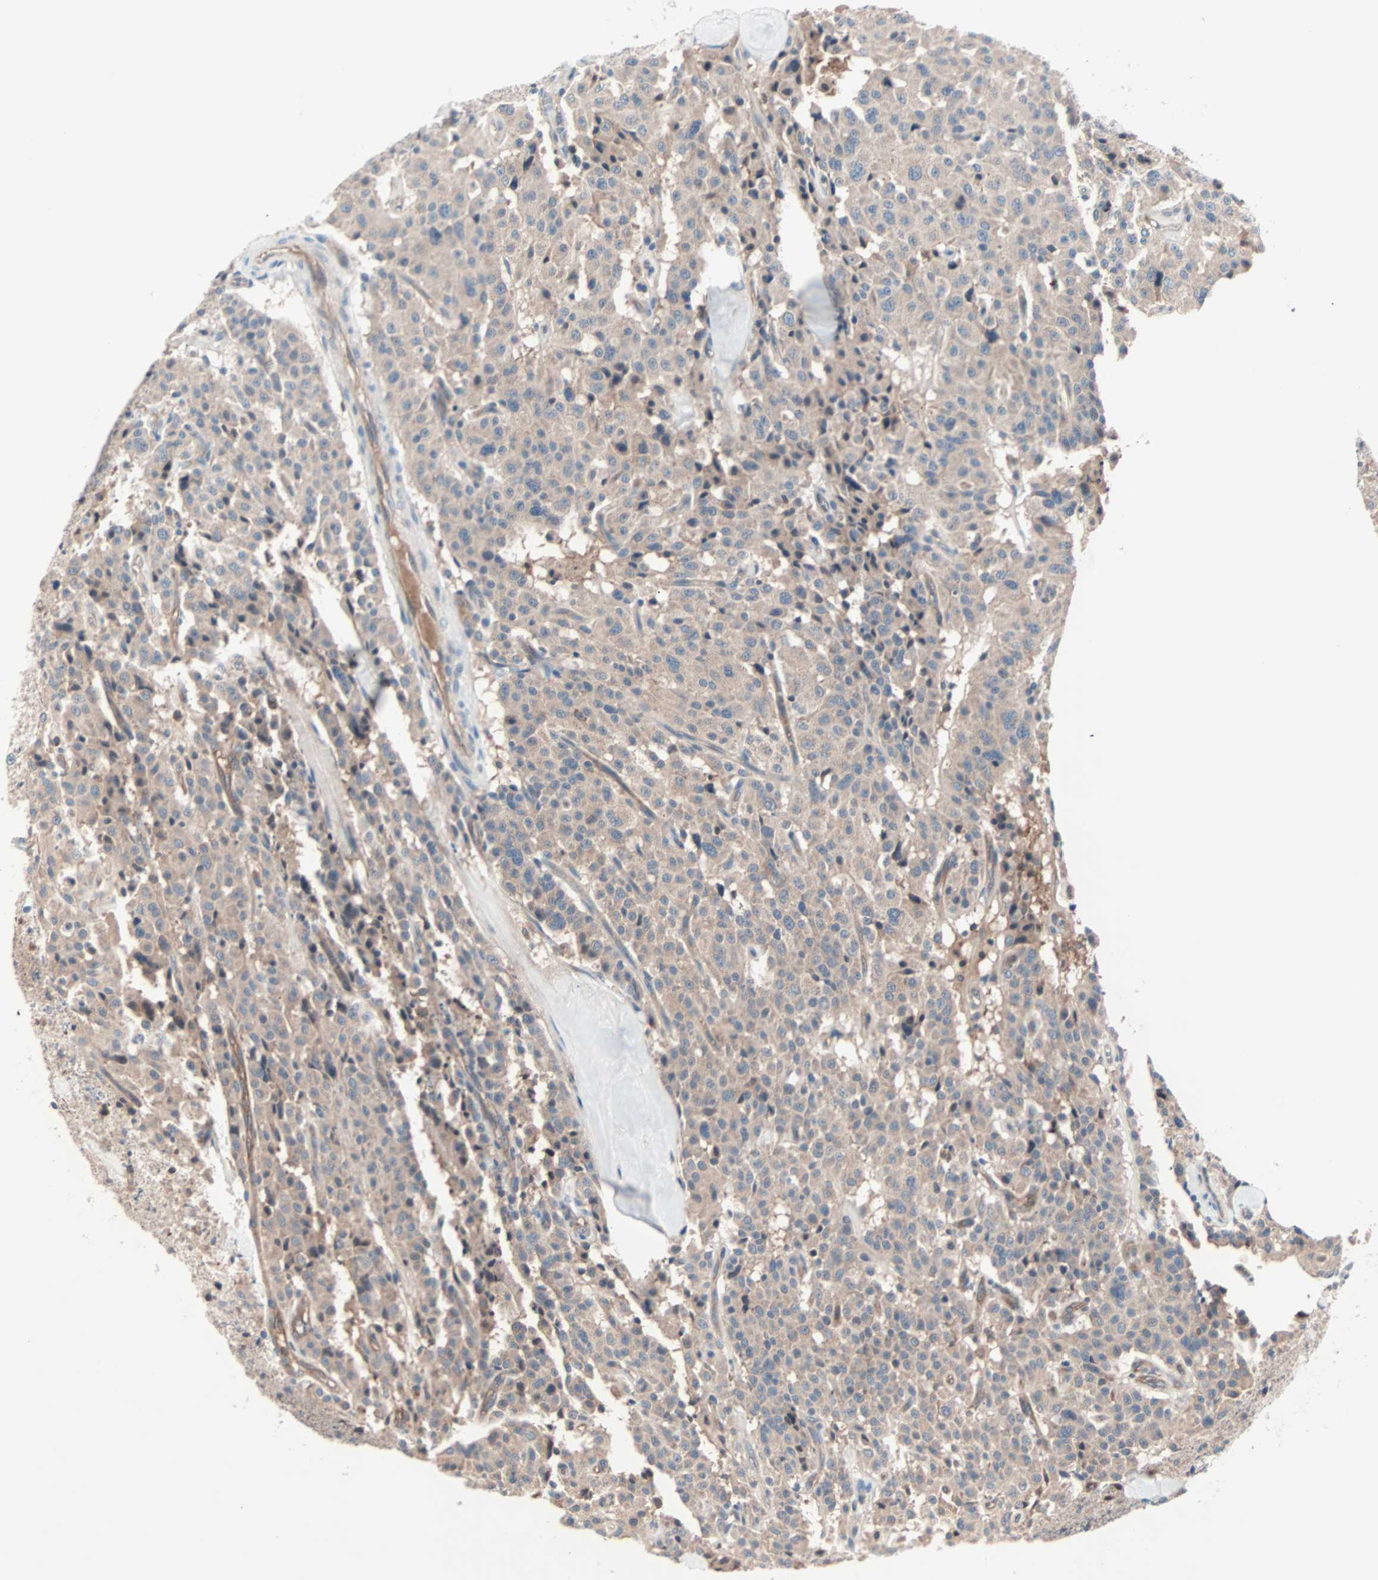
{"staining": {"intensity": "weak", "quantity": ">75%", "location": "cytoplasmic/membranous"}, "tissue": "carcinoid", "cell_type": "Tumor cells", "image_type": "cancer", "snomed": [{"axis": "morphology", "description": "Carcinoid, malignant, NOS"}, {"axis": "topography", "description": "Lung"}], "caption": "This is a micrograph of immunohistochemistry staining of malignant carcinoid, which shows weak staining in the cytoplasmic/membranous of tumor cells.", "gene": "CAD", "patient": {"sex": "male", "age": 30}}